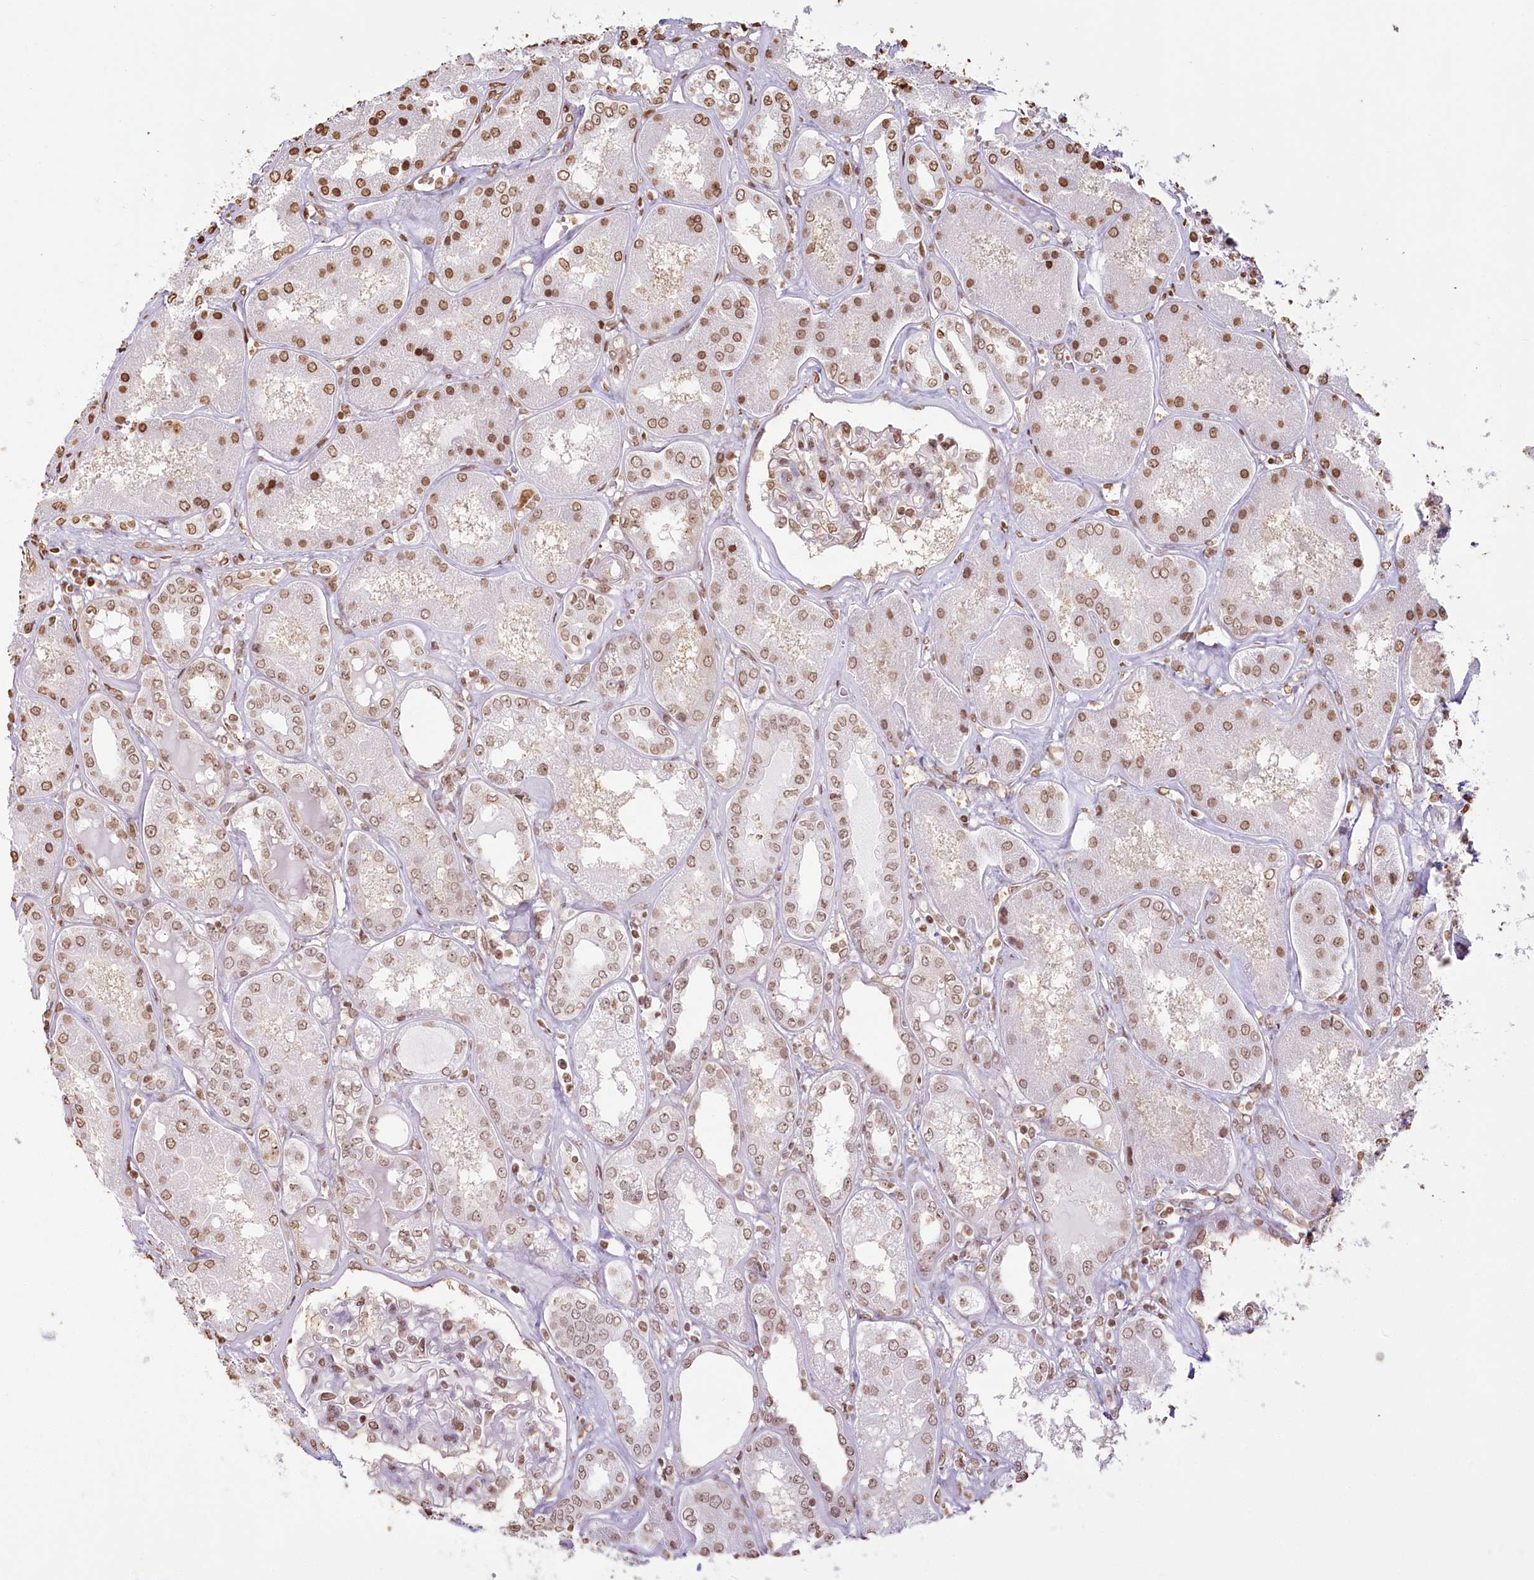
{"staining": {"intensity": "moderate", "quantity": ">75%", "location": "nuclear"}, "tissue": "kidney", "cell_type": "Cells in glomeruli", "image_type": "normal", "snomed": [{"axis": "morphology", "description": "Normal tissue, NOS"}, {"axis": "topography", "description": "Kidney"}], "caption": "IHC (DAB) staining of unremarkable kidney displays moderate nuclear protein expression in approximately >75% of cells in glomeruli.", "gene": "FAM13A", "patient": {"sex": "female", "age": 56}}